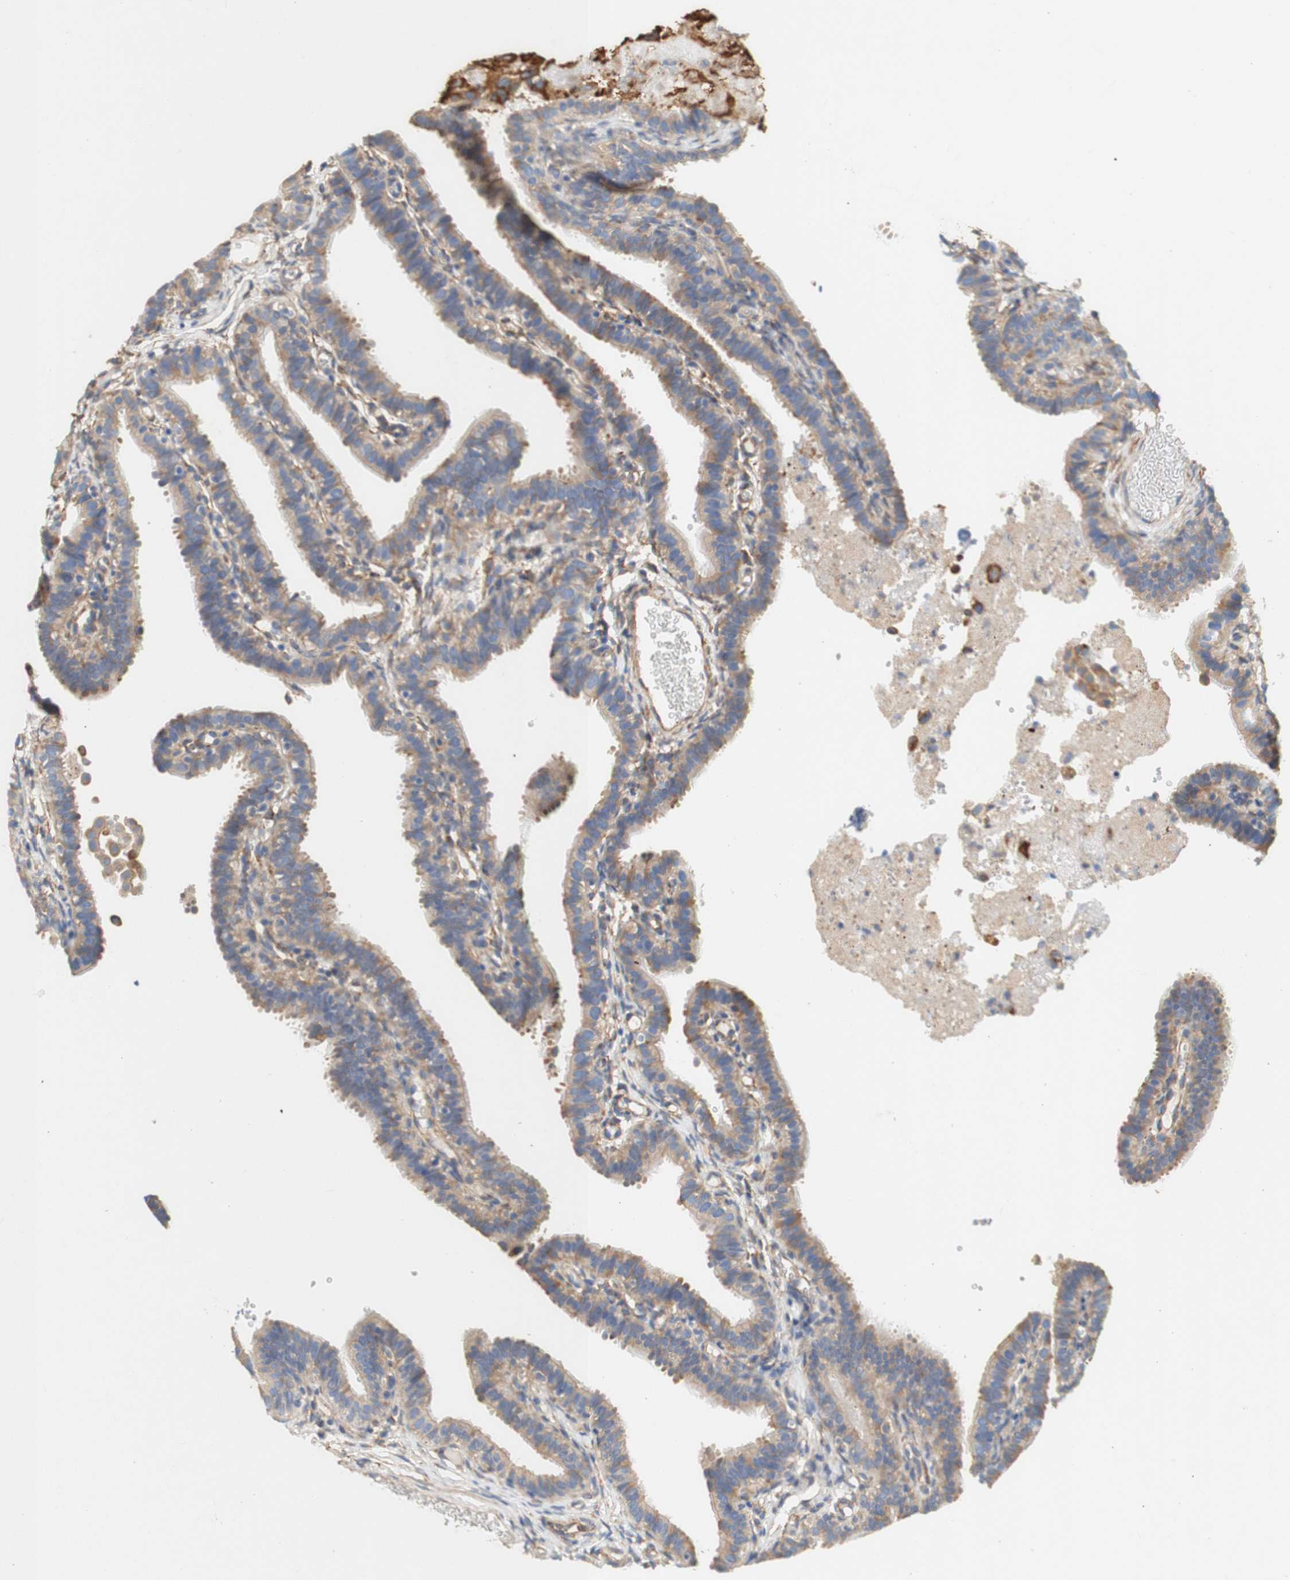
{"staining": {"intensity": "moderate", "quantity": ">75%", "location": "cytoplasmic/membranous"}, "tissue": "fallopian tube", "cell_type": "Glandular cells", "image_type": "normal", "snomed": [{"axis": "morphology", "description": "Normal tissue, NOS"}, {"axis": "topography", "description": "Fallopian tube"}, {"axis": "topography", "description": "Placenta"}], "caption": "Fallopian tube stained with immunohistochemistry (IHC) shows moderate cytoplasmic/membranous expression in approximately >75% of glandular cells. Using DAB (brown) and hematoxylin (blue) stains, captured at high magnification using brightfield microscopy.", "gene": "EIF2AK4", "patient": {"sex": "female", "age": 34}}